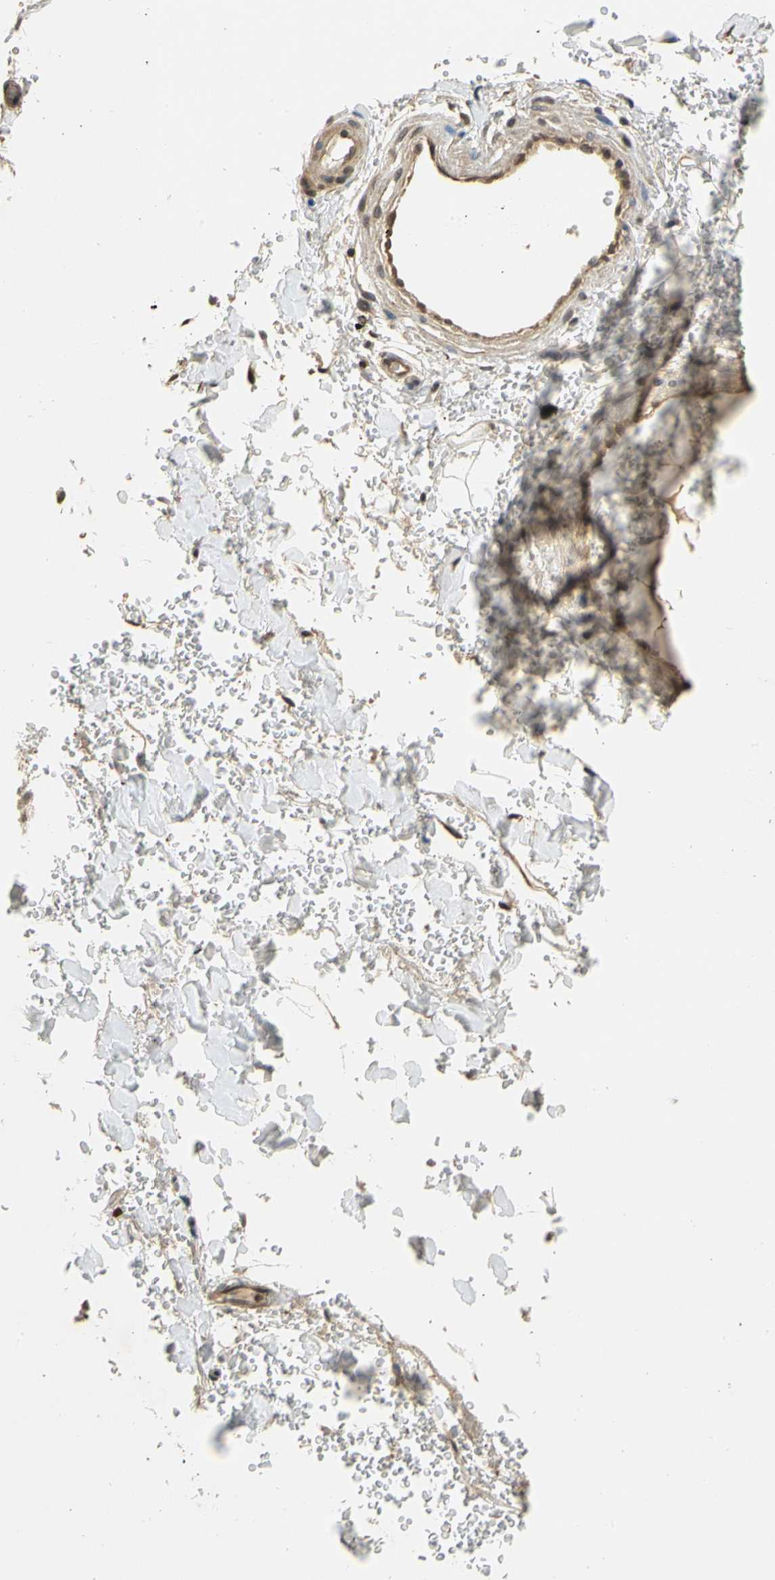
{"staining": {"intensity": "moderate", "quantity": ">75%", "location": "cytoplasmic/membranous,nuclear"}, "tissue": "adipose tissue", "cell_type": "Adipocytes", "image_type": "normal", "snomed": [{"axis": "morphology", "description": "Normal tissue, NOS"}, {"axis": "morphology", "description": "Carcinoma, NOS"}, {"axis": "topography", "description": "Pancreas"}, {"axis": "topography", "description": "Peripheral nerve tissue"}], "caption": "Immunohistochemical staining of normal human adipose tissue exhibits >75% levels of moderate cytoplasmic/membranous,nuclear protein expression in about >75% of adipocytes.", "gene": "SOD1", "patient": {"sex": "female", "age": 29}}